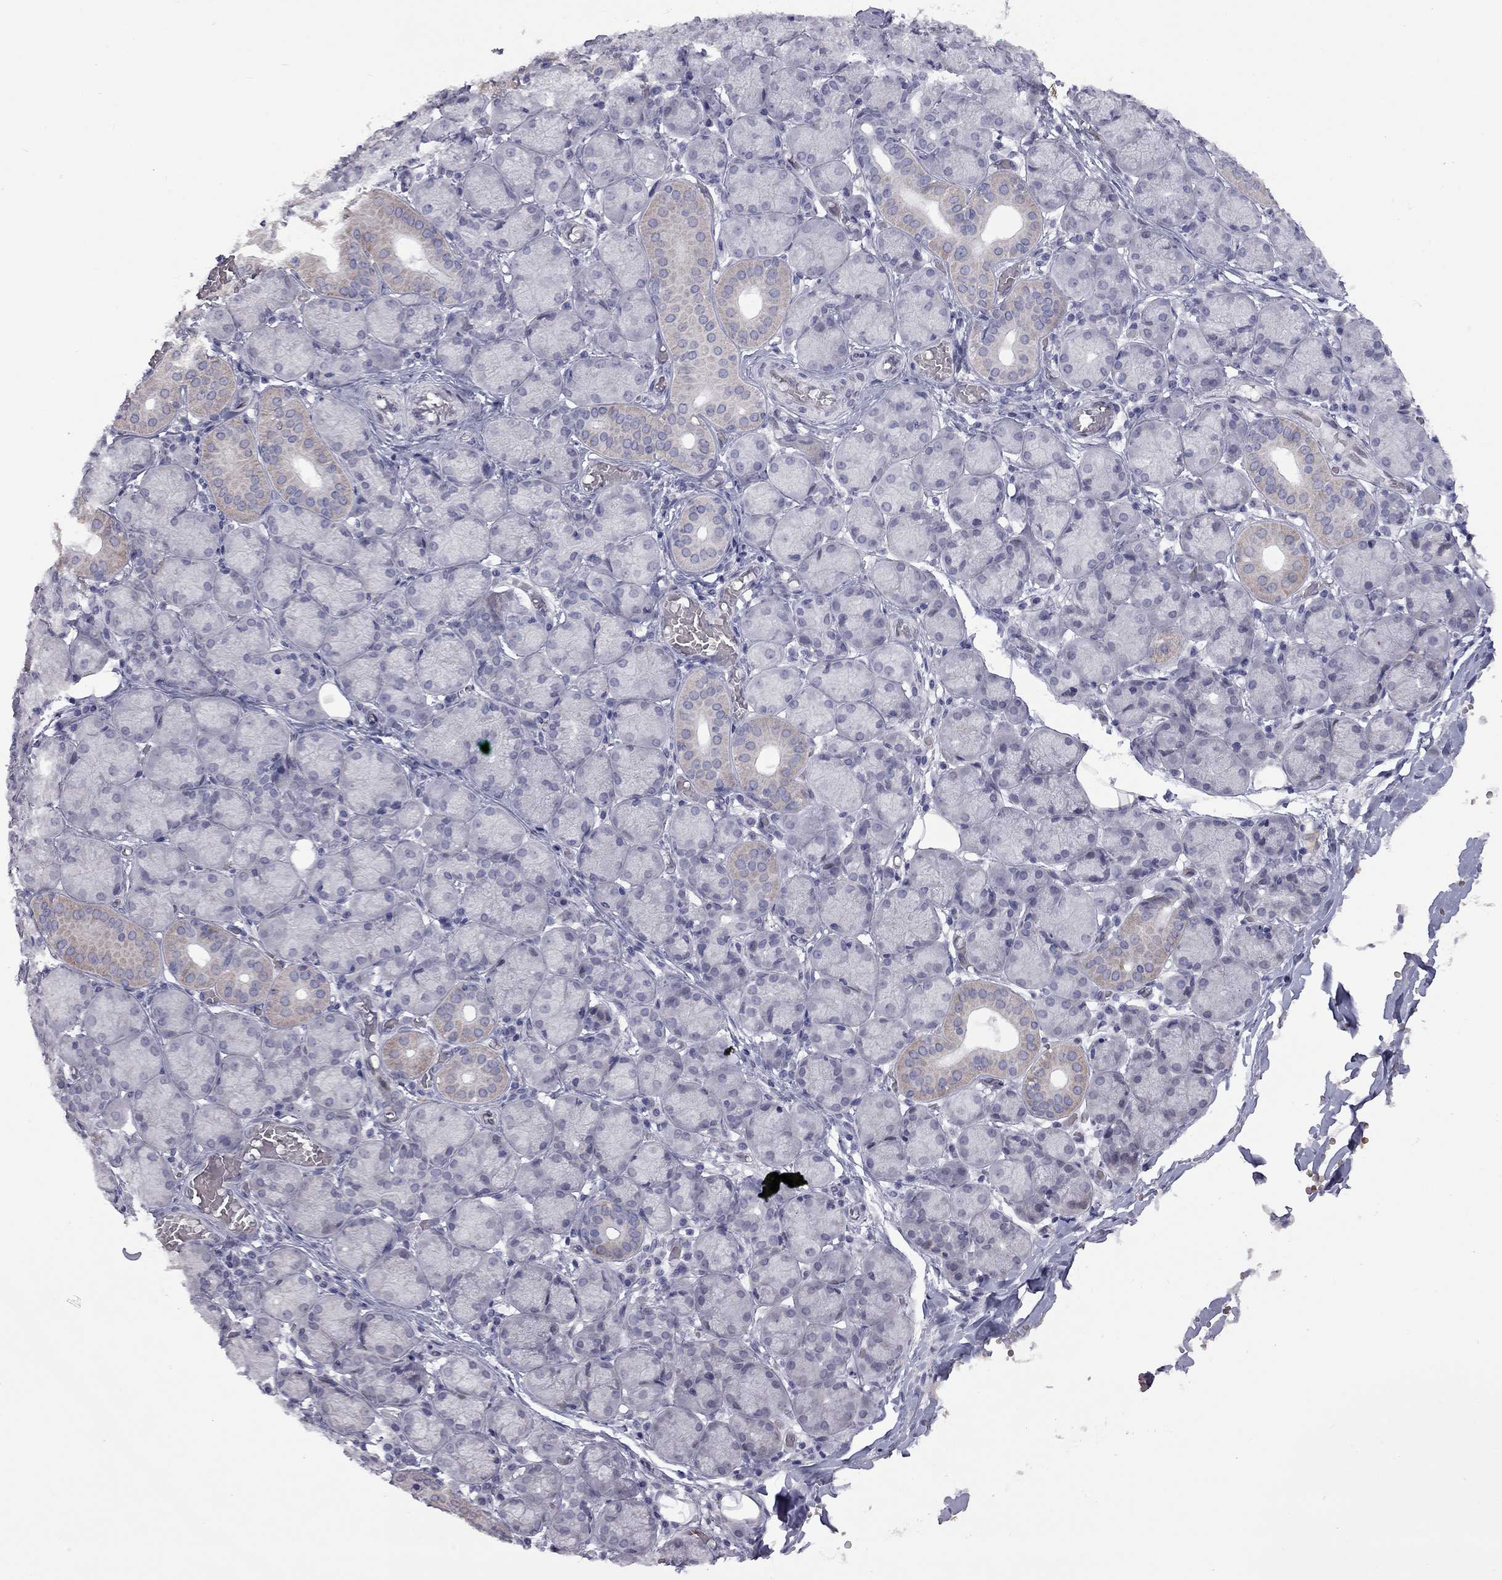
{"staining": {"intensity": "weak", "quantity": "<25%", "location": "cytoplasmic/membranous"}, "tissue": "salivary gland", "cell_type": "Glandular cells", "image_type": "normal", "snomed": [{"axis": "morphology", "description": "Normal tissue, NOS"}, {"axis": "topography", "description": "Salivary gland"}, {"axis": "topography", "description": "Peripheral nerve tissue"}], "caption": "Immunohistochemistry of benign human salivary gland demonstrates no staining in glandular cells. Brightfield microscopy of IHC stained with DAB (3,3'-diaminobenzidine) (brown) and hematoxylin (blue), captured at high magnification.", "gene": "CLTCL1", "patient": {"sex": "female", "age": 24}}